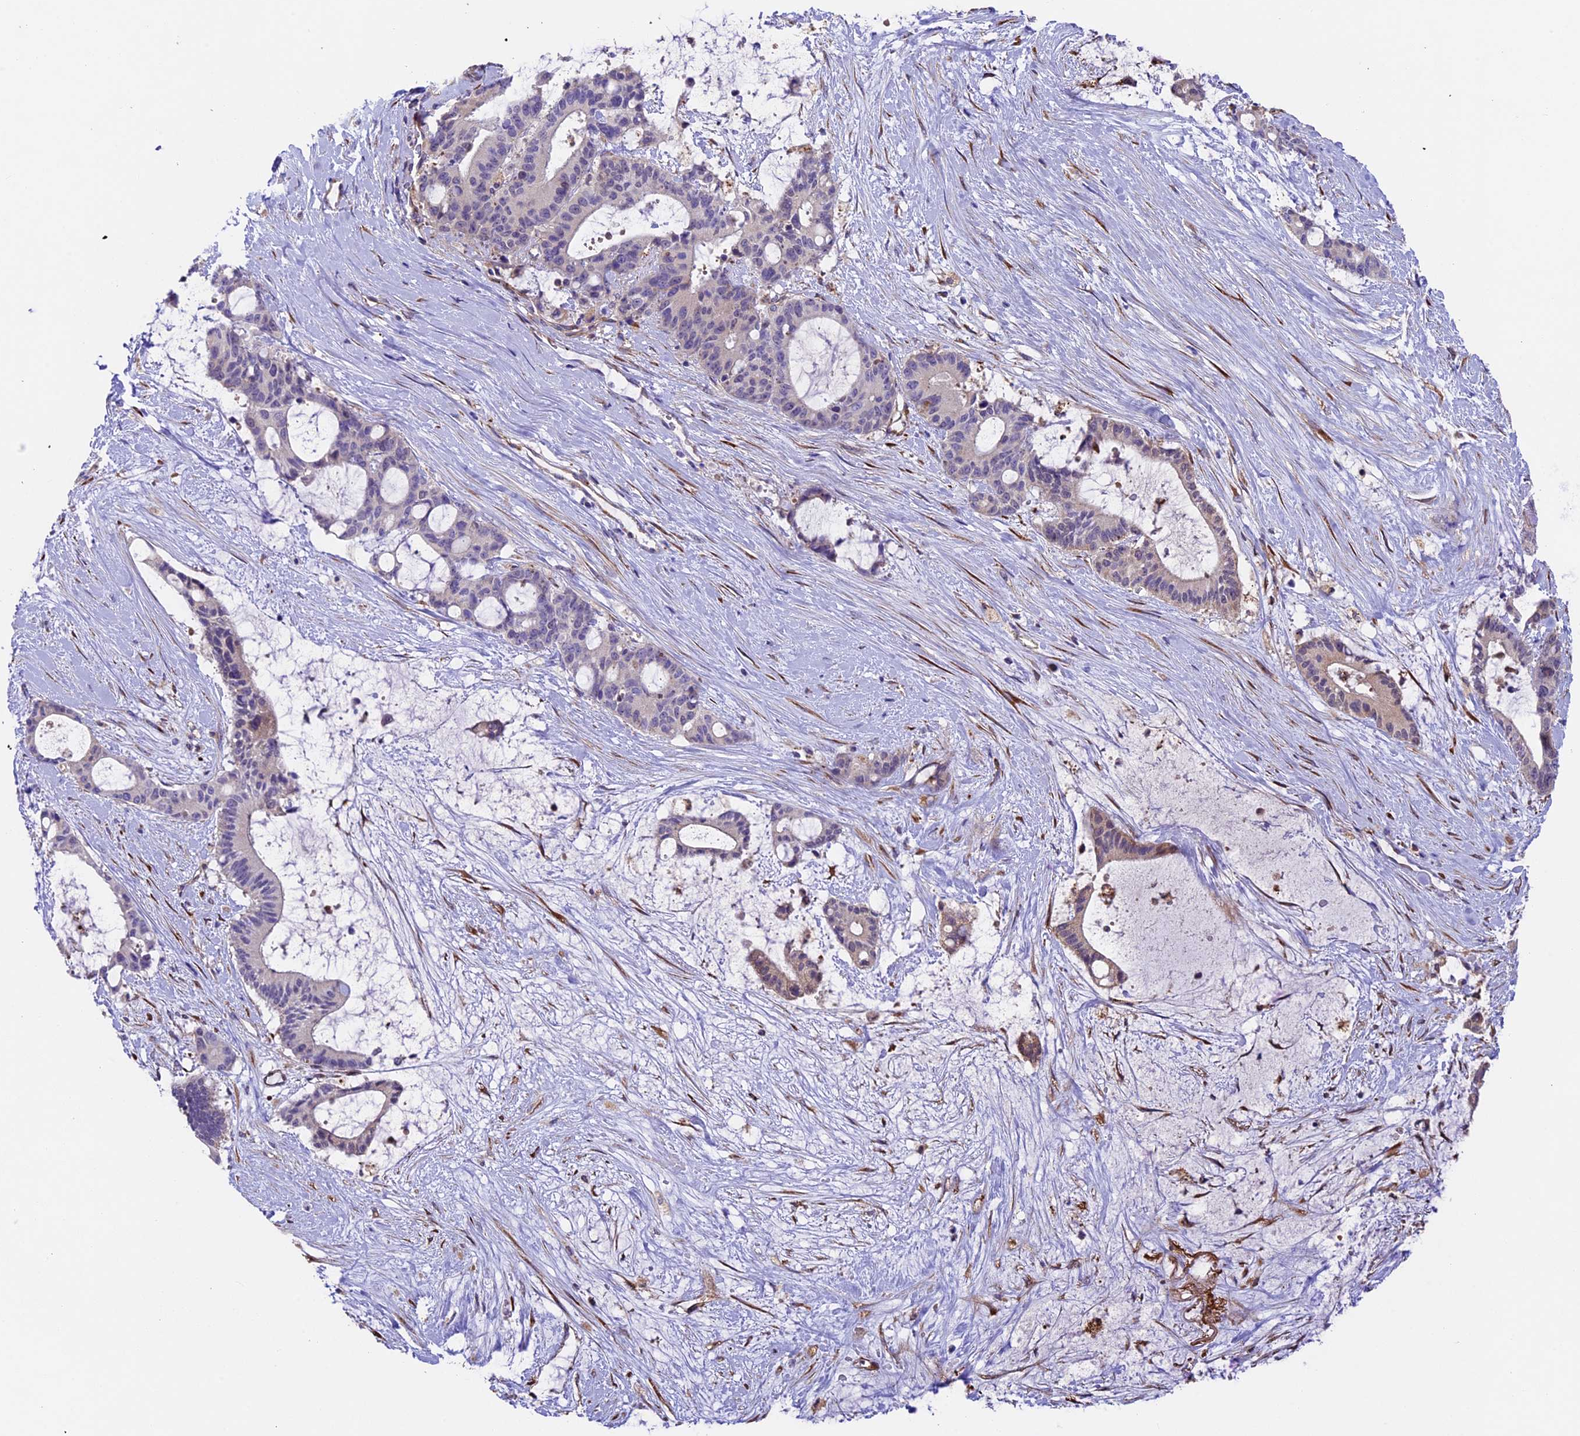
{"staining": {"intensity": "negative", "quantity": "none", "location": "none"}, "tissue": "liver cancer", "cell_type": "Tumor cells", "image_type": "cancer", "snomed": [{"axis": "morphology", "description": "Normal tissue, NOS"}, {"axis": "morphology", "description": "Cholangiocarcinoma"}, {"axis": "topography", "description": "Liver"}, {"axis": "topography", "description": "Peripheral nerve tissue"}], "caption": "Immunohistochemistry of cholangiocarcinoma (liver) displays no expression in tumor cells.", "gene": "LSM7", "patient": {"sex": "female", "age": 73}}